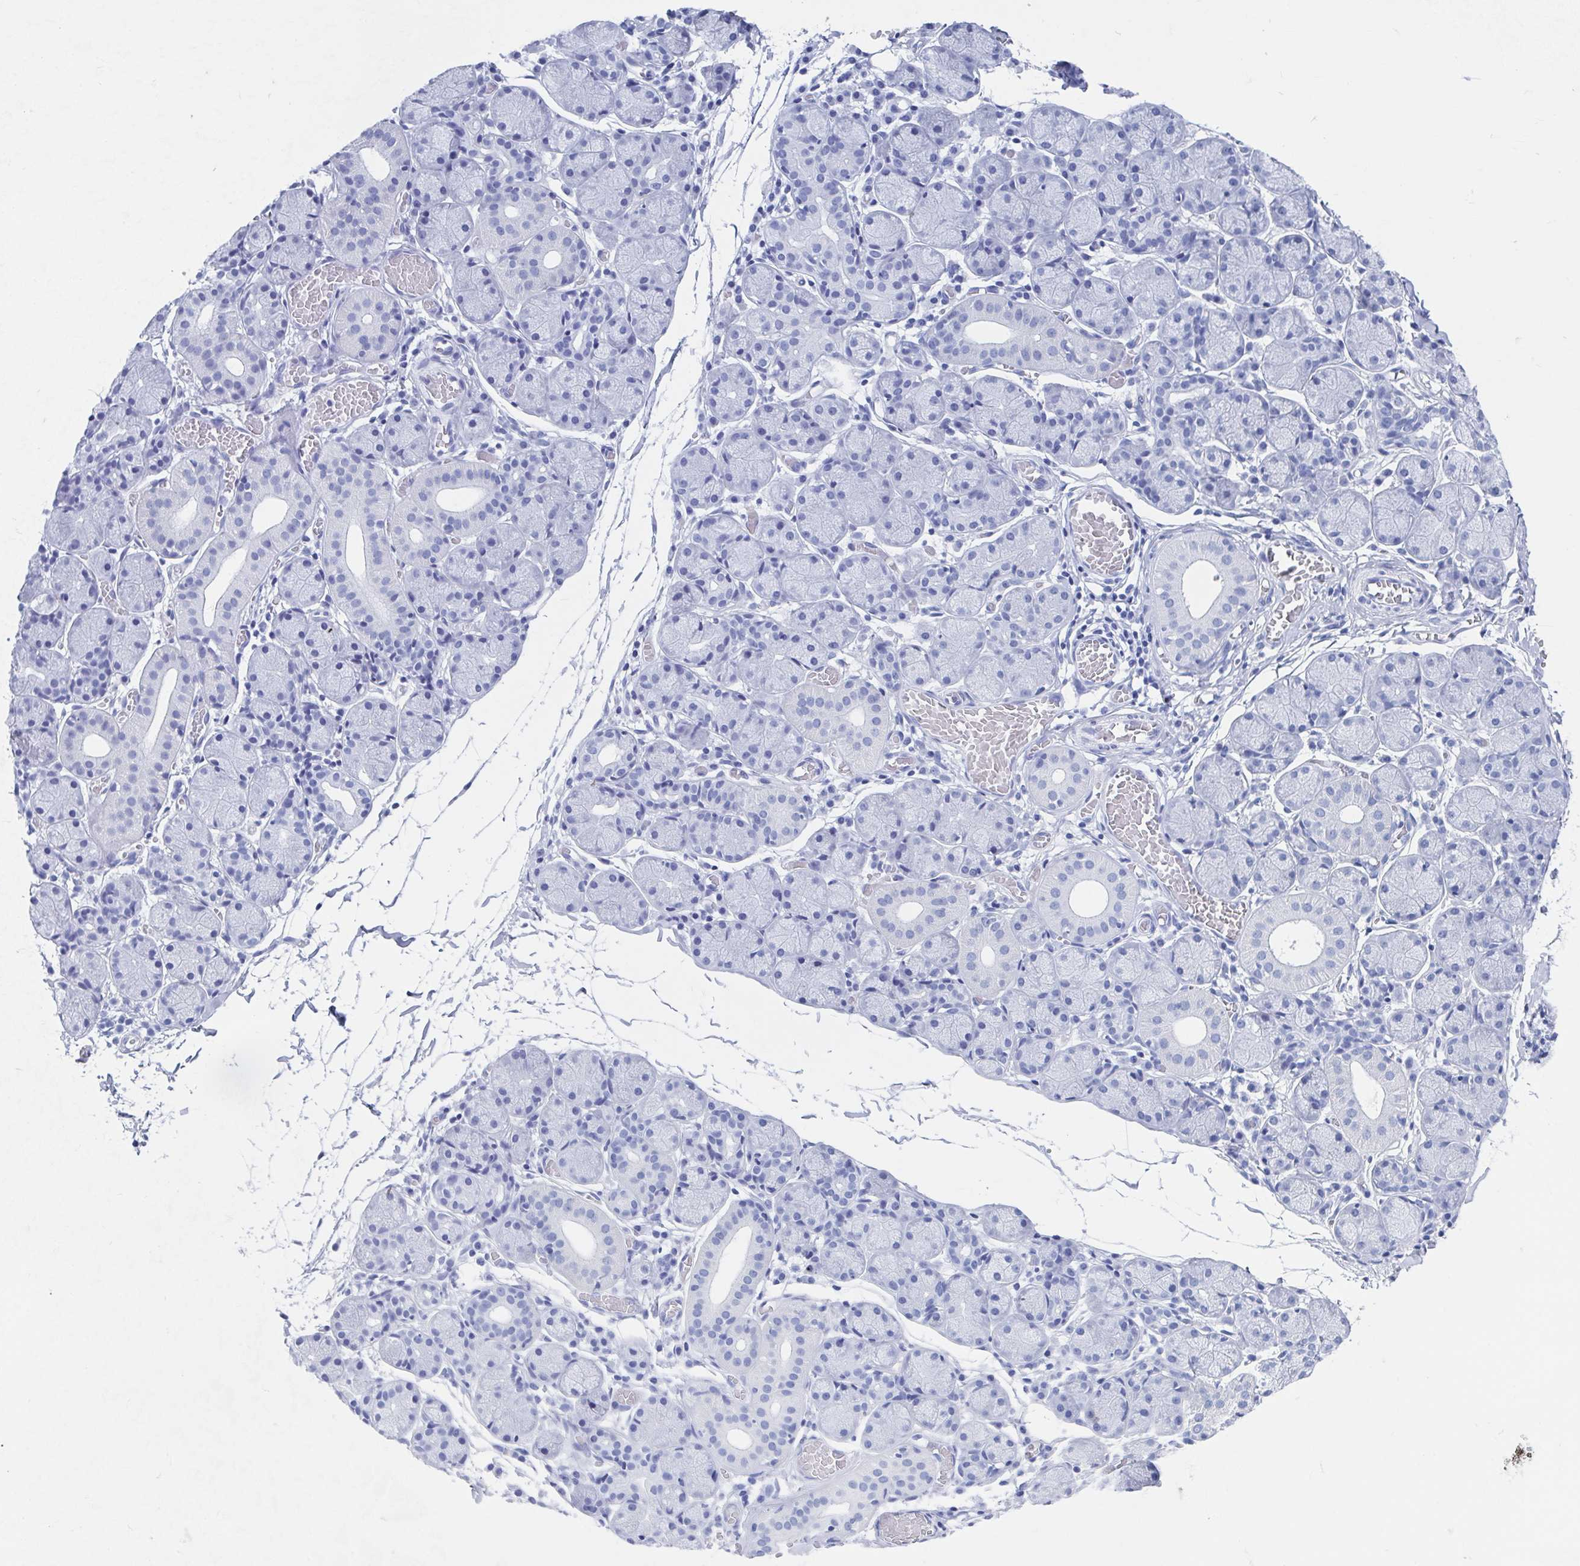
{"staining": {"intensity": "negative", "quantity": "none", "location": "none"}, "tissue": "salivary gland", "cell_type": "Glandular cells", "image_type": "normal", "snomed": [{"axis": "morphology", "description": "Normal tissue, NOS"}, {"axis": "topography", "description": "Salivary gland"}], "caption": "Micrograph shows no protein staining in glandular cells of benign salivary gland.", "gene": "HDGFL1", "patient": {"sex": "female", "age": 24}}